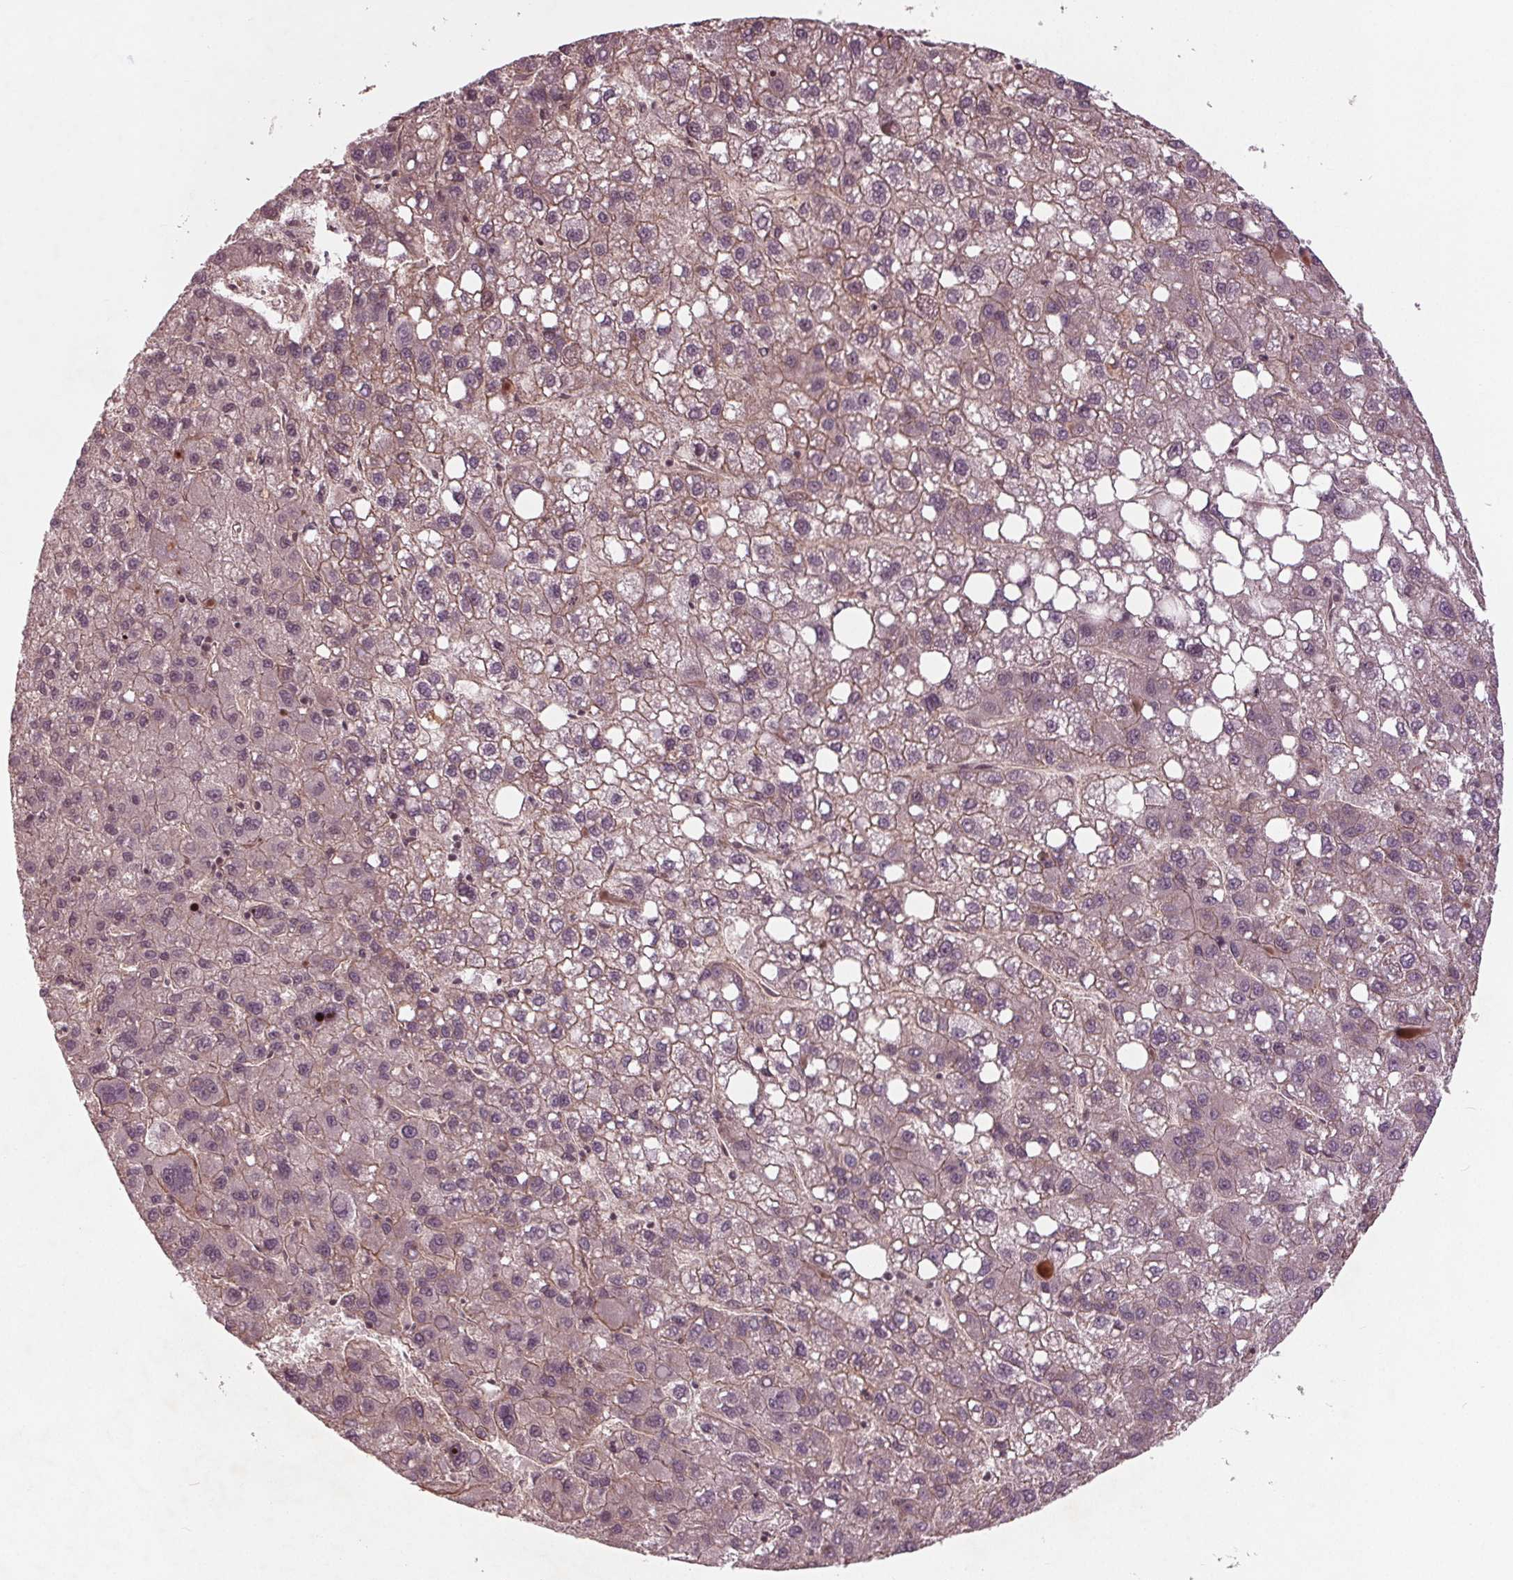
{"staining": {"intensity": "moderate", "quantity": "<25%", "location": "cytoplasmic/membranous"}, "tissue": "liver cancer", "cell_type": "Tumor cells", "image_type": "cancer", "snomed": [{"axis": "morphology", "description": "Carcinoma, Hepatocellular, NOS"}, {"axis": "topography", "description": "Liver"}], "caption": "IHC image of human liver hepatocellular carcinoma stained for a protein (brown), which exhibits low levels of moderate cytoplasmic/membranous expression in about <25% of tumor cells.", "gene": "BTBD1", "patient": {"sex": "female", "age": 82}}